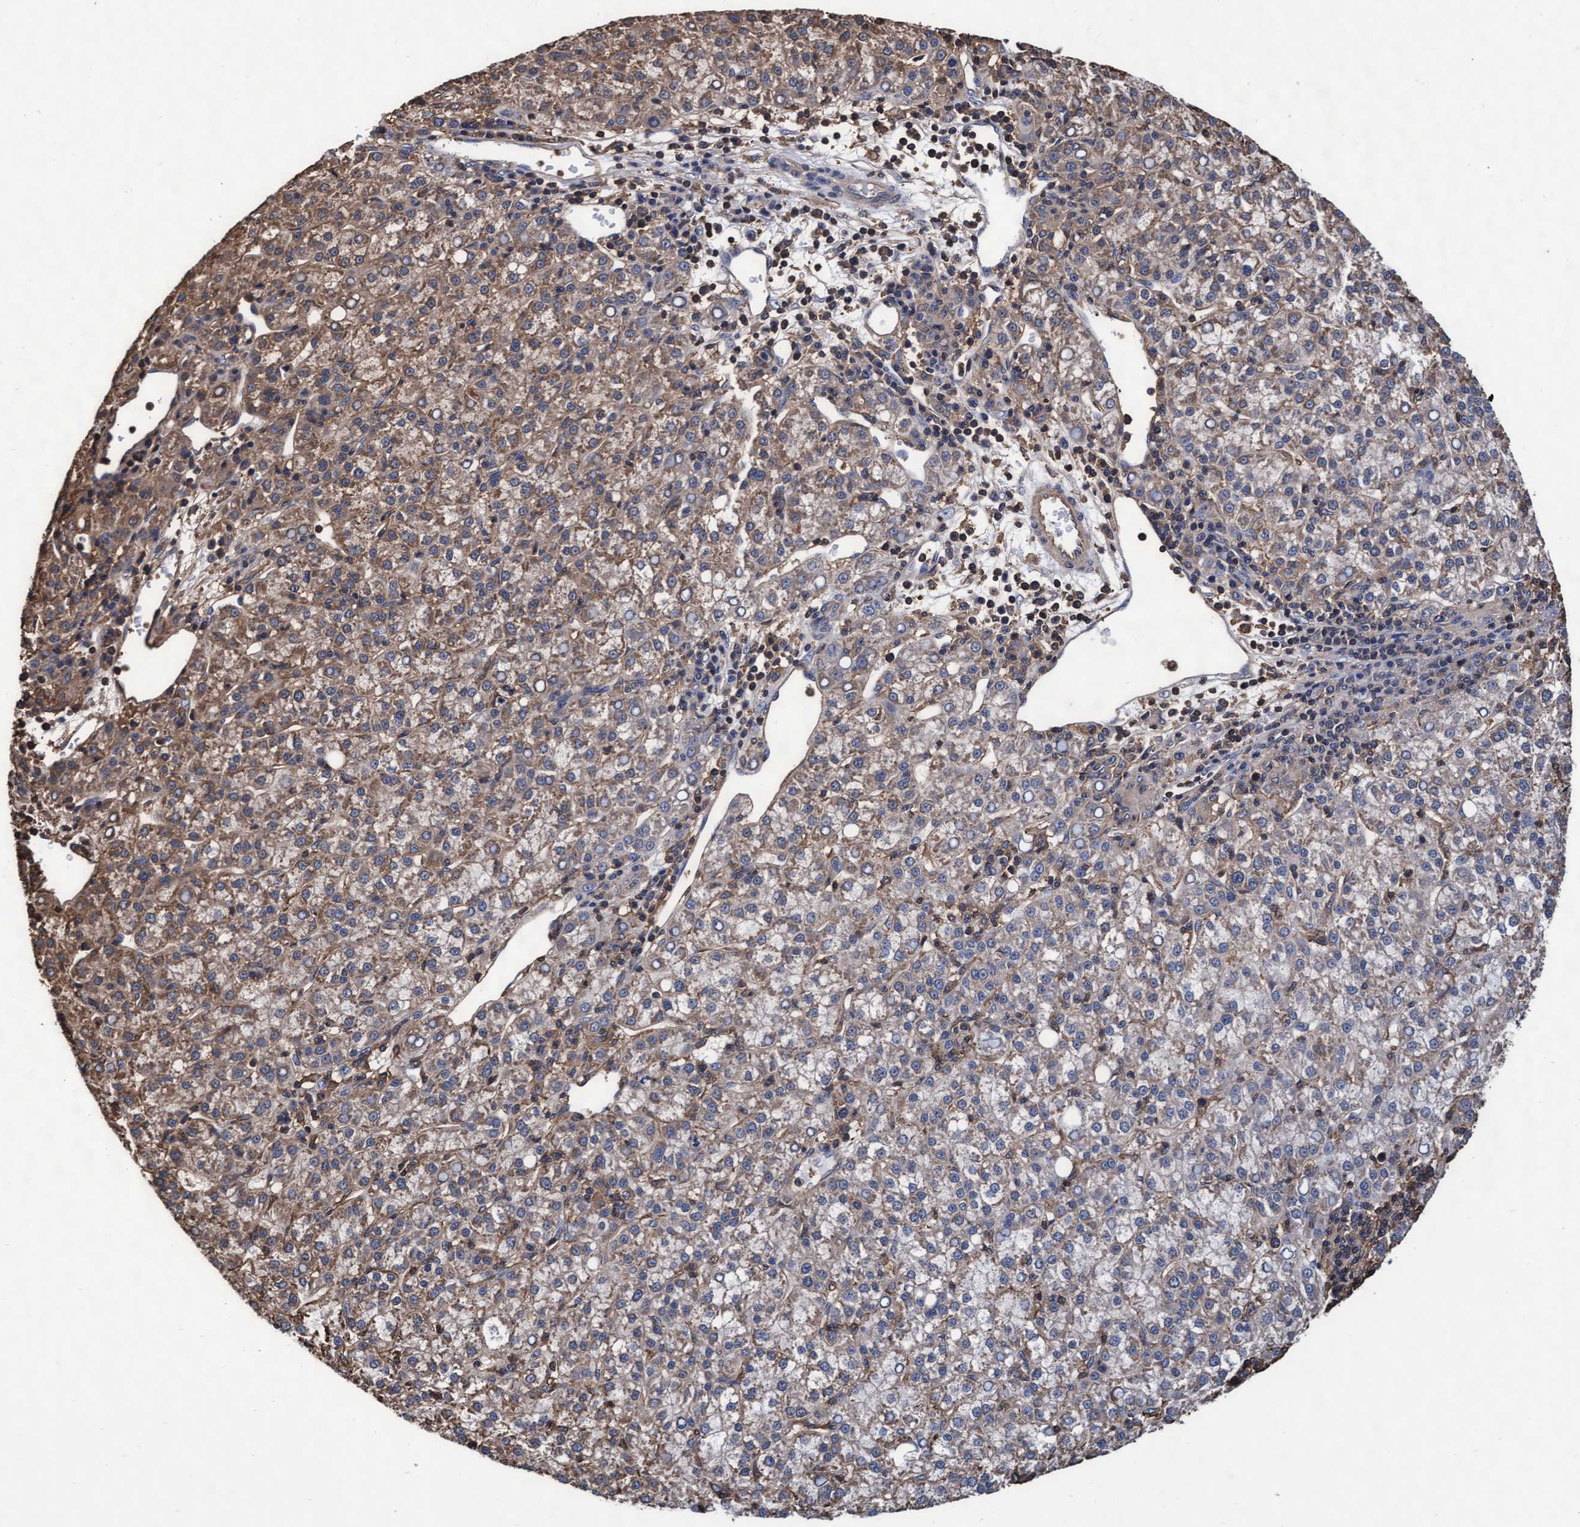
{"staining": {"intensity": "moderate", "quantity": "25%-75%", "location": "cytoplasmic/membranous"}, "tissue": "liver cancer", "cell_type": "Tumor cells", "image_type": "cancer", "snomed": [{"axis": "morphology", "description": "Carcinoma, Hepatocellular, NOS"}, {"axis": "topography", "description": "Liver"}], "caption": "IHC of human liver cancer displays medium levels of moderate cytoplasmic/membranous expression in approximately 25%-75% of tumor cells.", "gene": "GRHPR", "patient": {"sex": "female", "age": 58}}